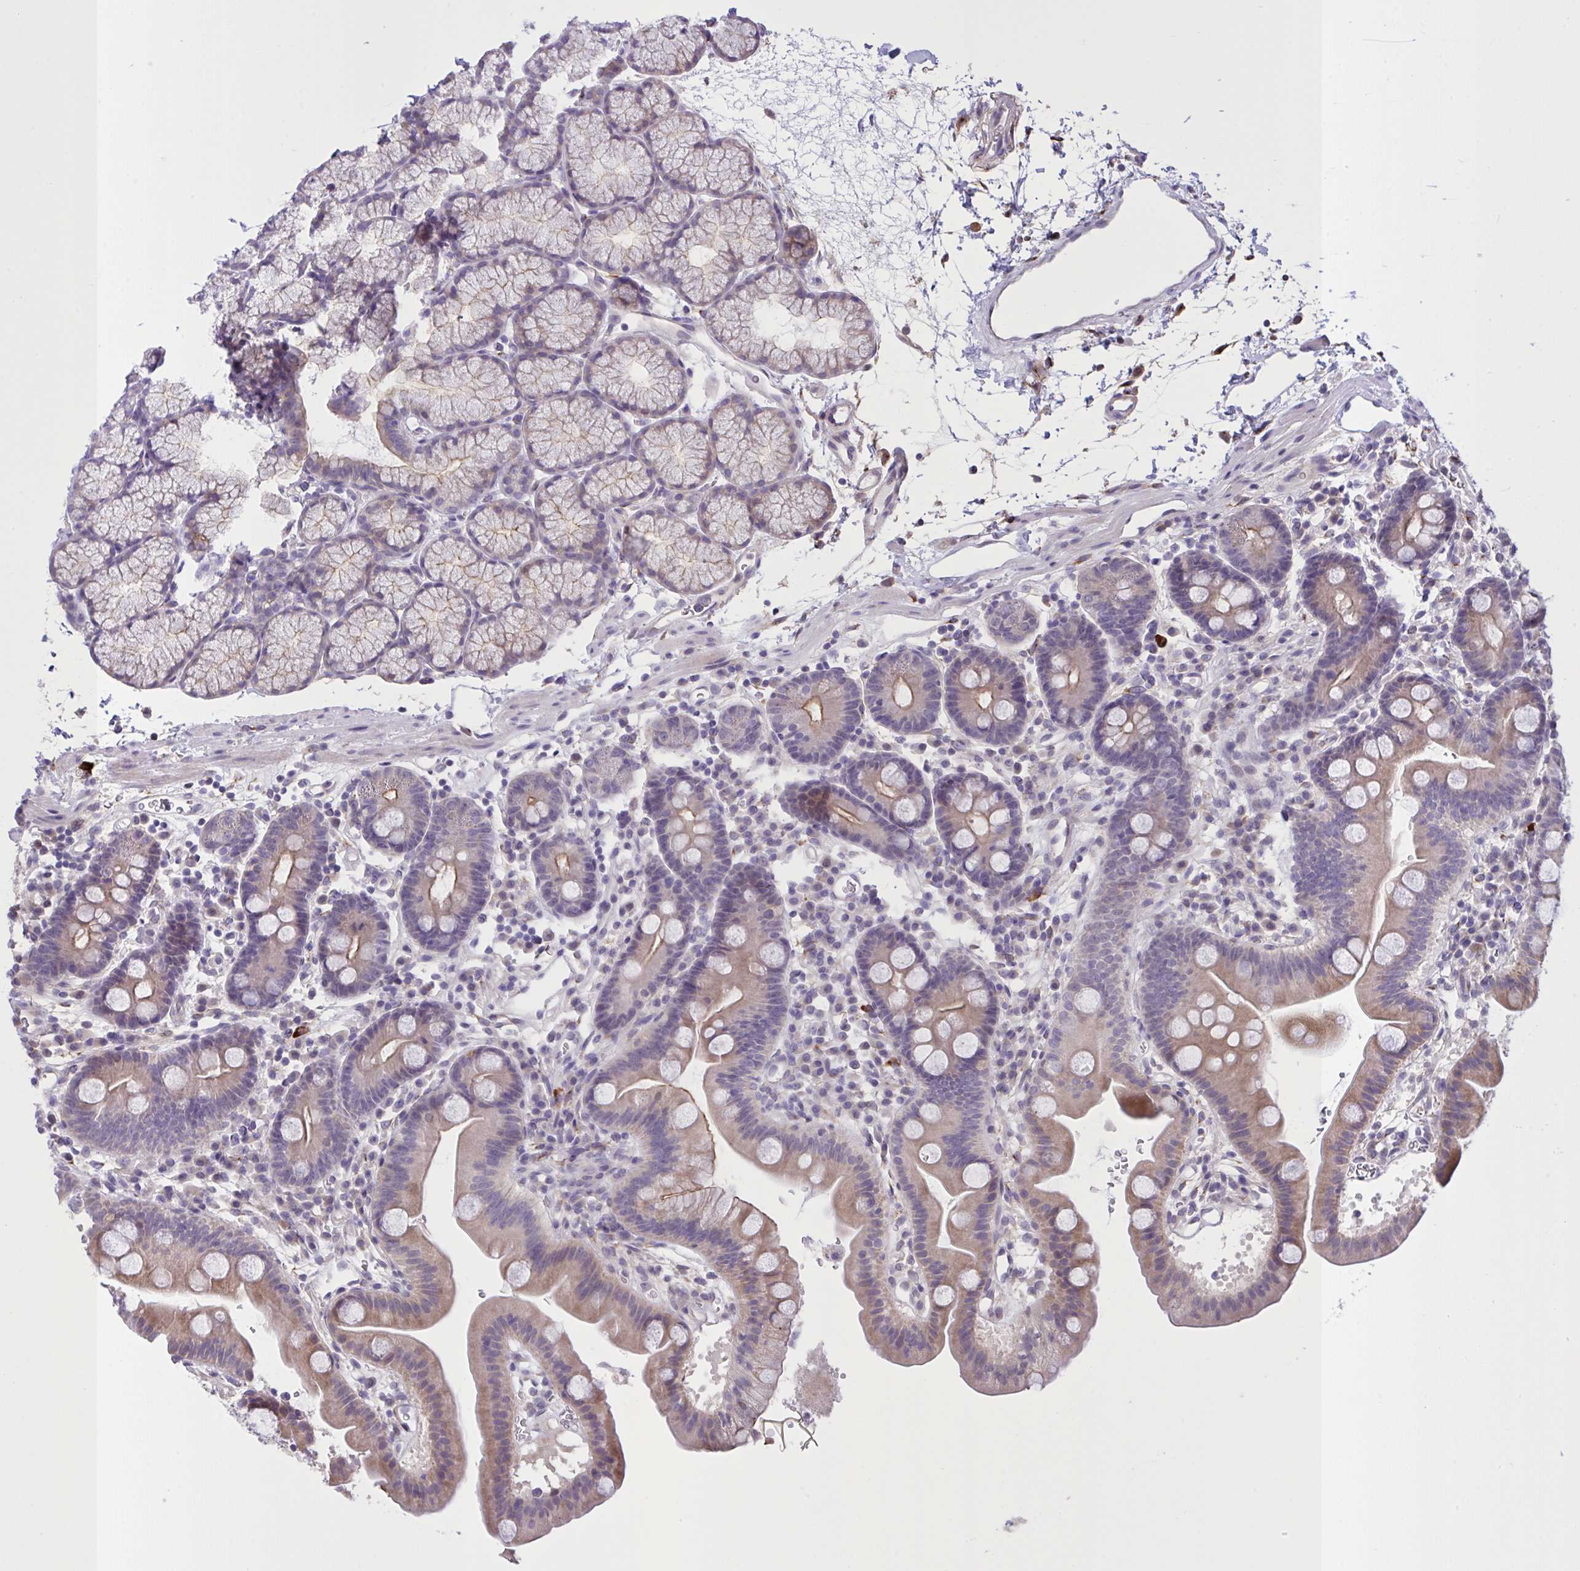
{"staining": {"intensity": "moderate", "quantity": "25%-75%", "location": "cytoplasmic/membranous"}, "tissue": "duodenum", "cell_type": "Glandular cells", "image_type": "normal", "snomed": [{"axis": "morphology", "description": "Normal tissue, NOS"}, {"axis": "topography", "description": "Duodenum"}], "caption": "Moderate cytoplasmic/membranous protein expression is seen in about 25%-75% of glandular cells in duodenum.", "gene": "MRGPRX2", "patient": {"sex": "male", "age": 59}}